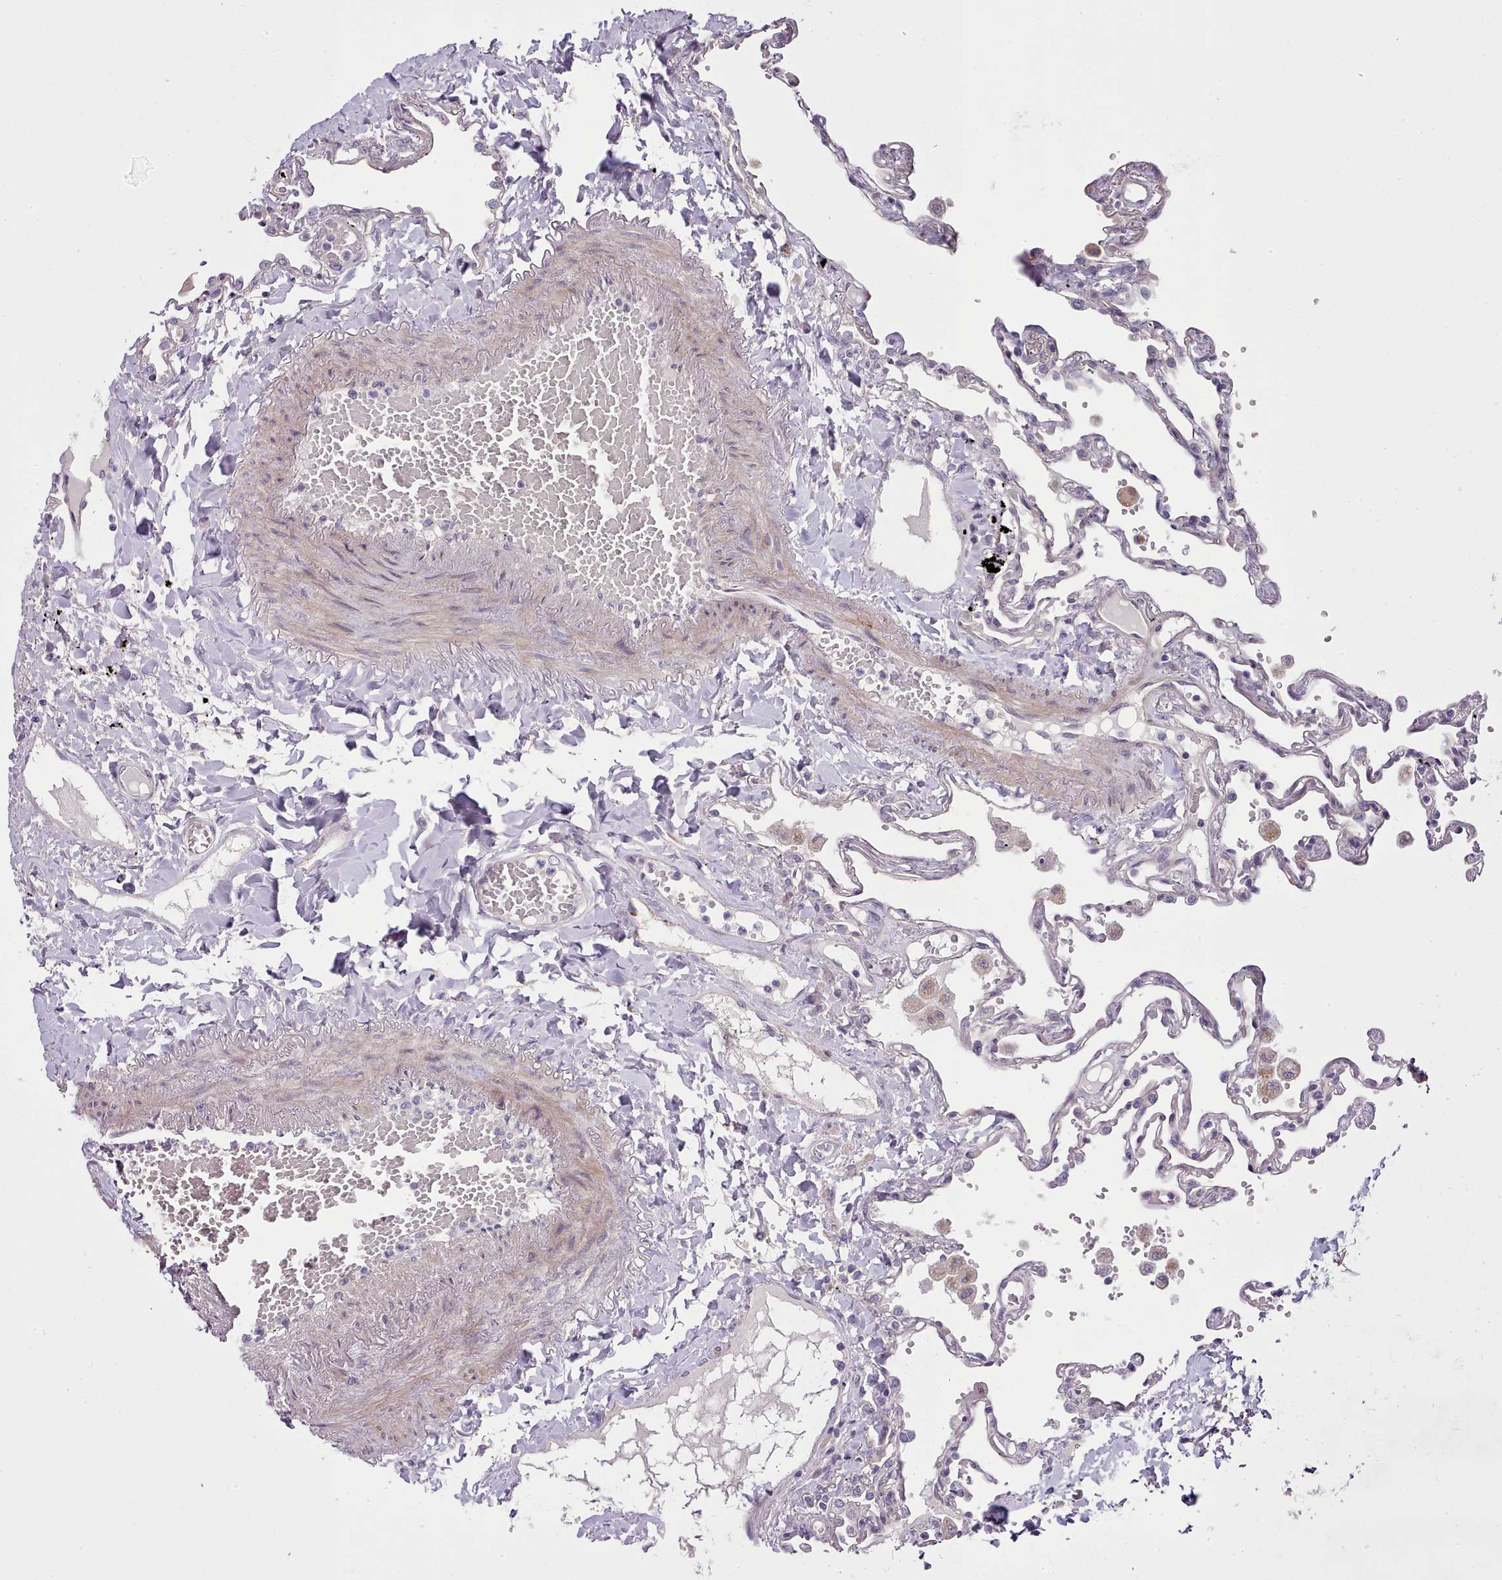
{"staining": {"intensity": "weak", "quantity": "<25%", "location": "cytoplasmic/membranous"}, "tissue": "lung", "cell_type": "Alveolar cells", "image_type": "normal", "snomed": [{"axis": "morphology", "description": "Normal tissue, NOS"}, {"axis": "topography", "description": "Lung"}], "caption": "IHC photomicrograph of unremarkable lung: human lung stained with DAB displays no significant protein expression in alveolar cells.", "gene": "SETX", "patient": {"sex": "female", "age": 67}}